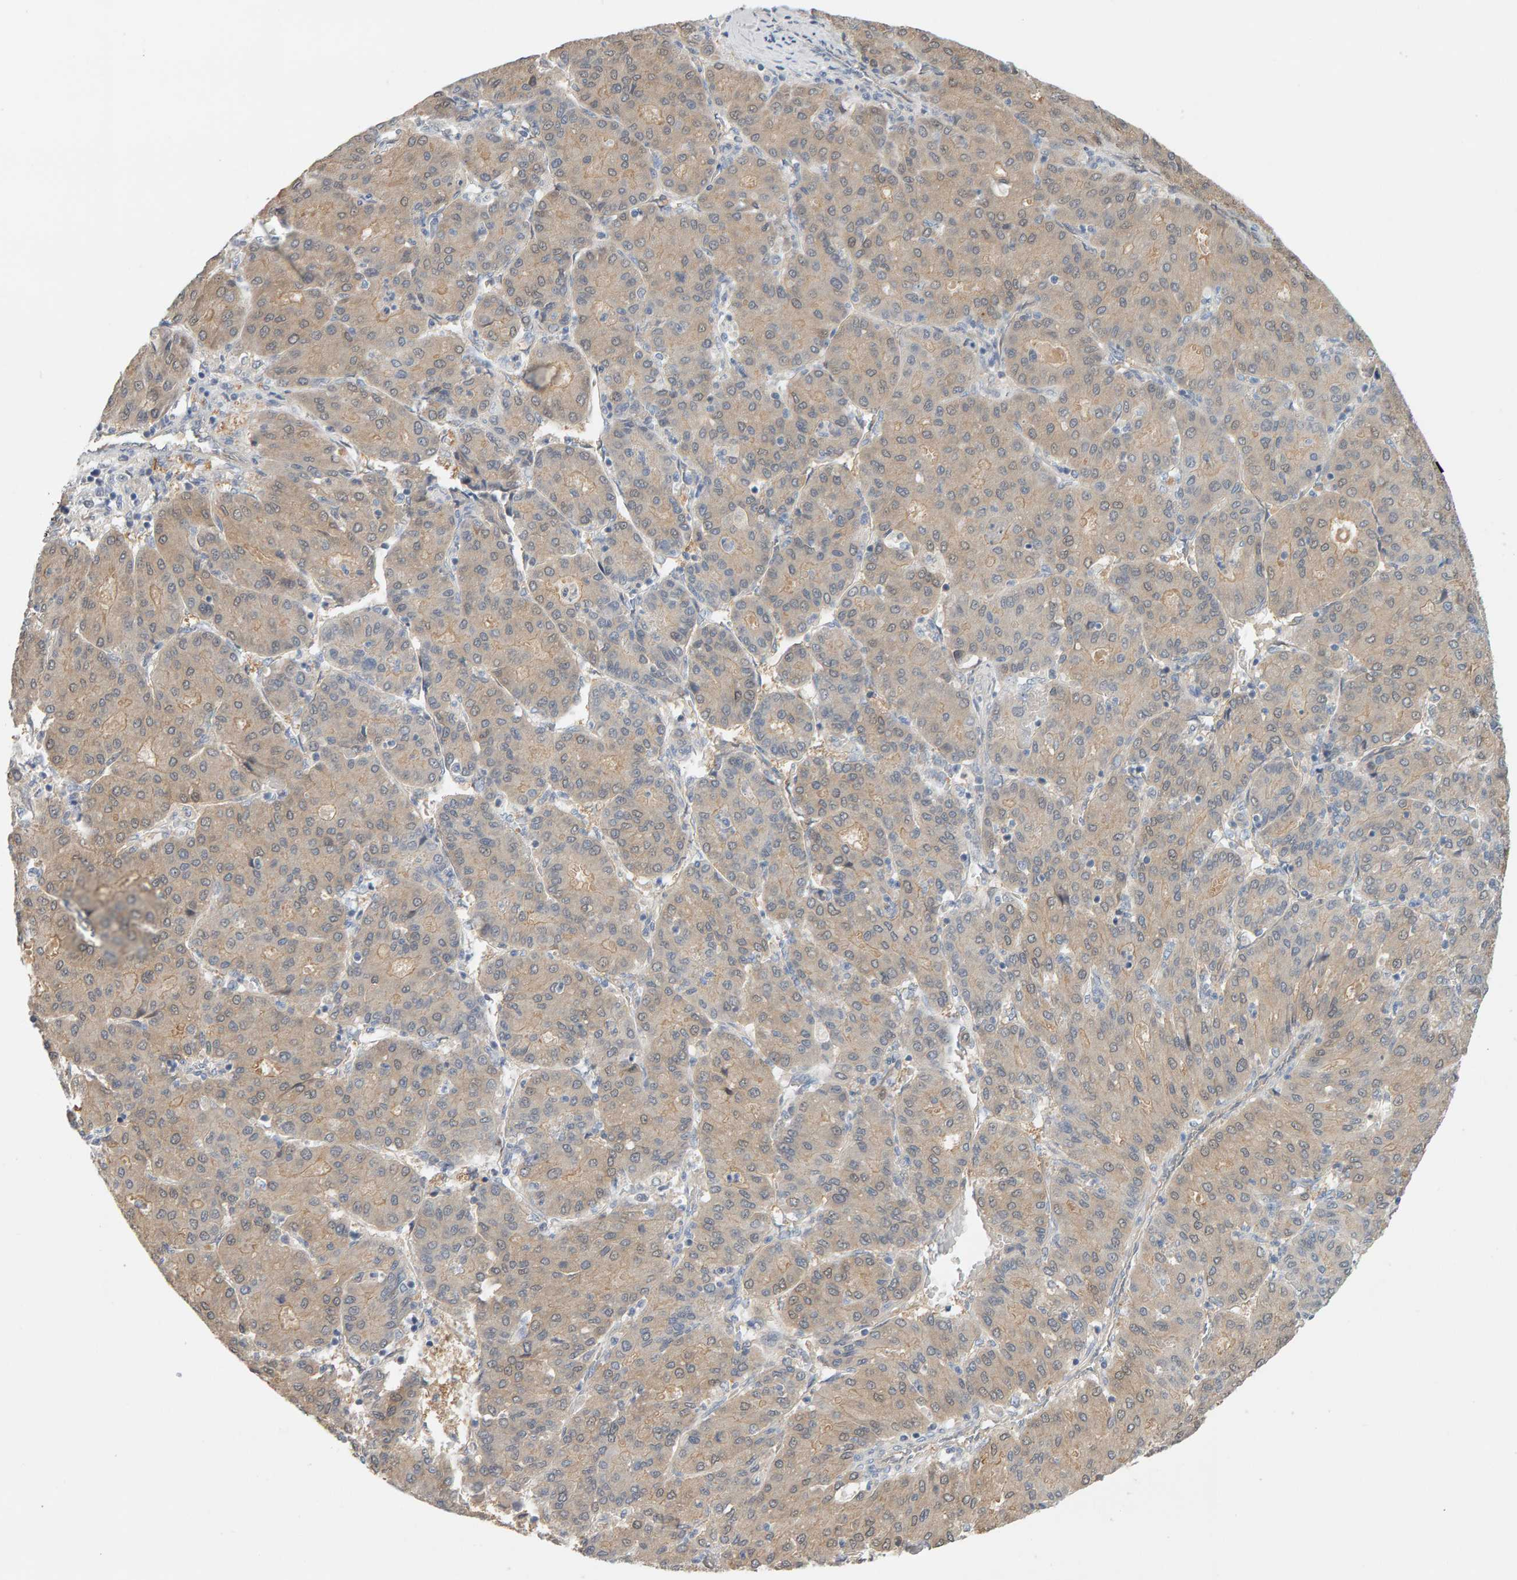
{"staining": {"intensity": "weak", "quantity": ">75%", "location": "cytoplasmic/membranous"}, "tissue": "liver cancer", "cell_type": "Tumor cells", "image_type": "cancer", "snomed": [{"axis": "morphology", "description": "Carcinoma, Hepatocellular, NOS"}, {"axis": "topography", "description": "Liver"}], "caption": "This is a photomicrograph of immunohistochemistry staining of liver cancer (hepatocellular carcinoma), which shows weak positivity in the cytoplasmic/membranous of tumor cells.", "gene": "GFUS", "patient": {"sex": "male", "age": 65}}